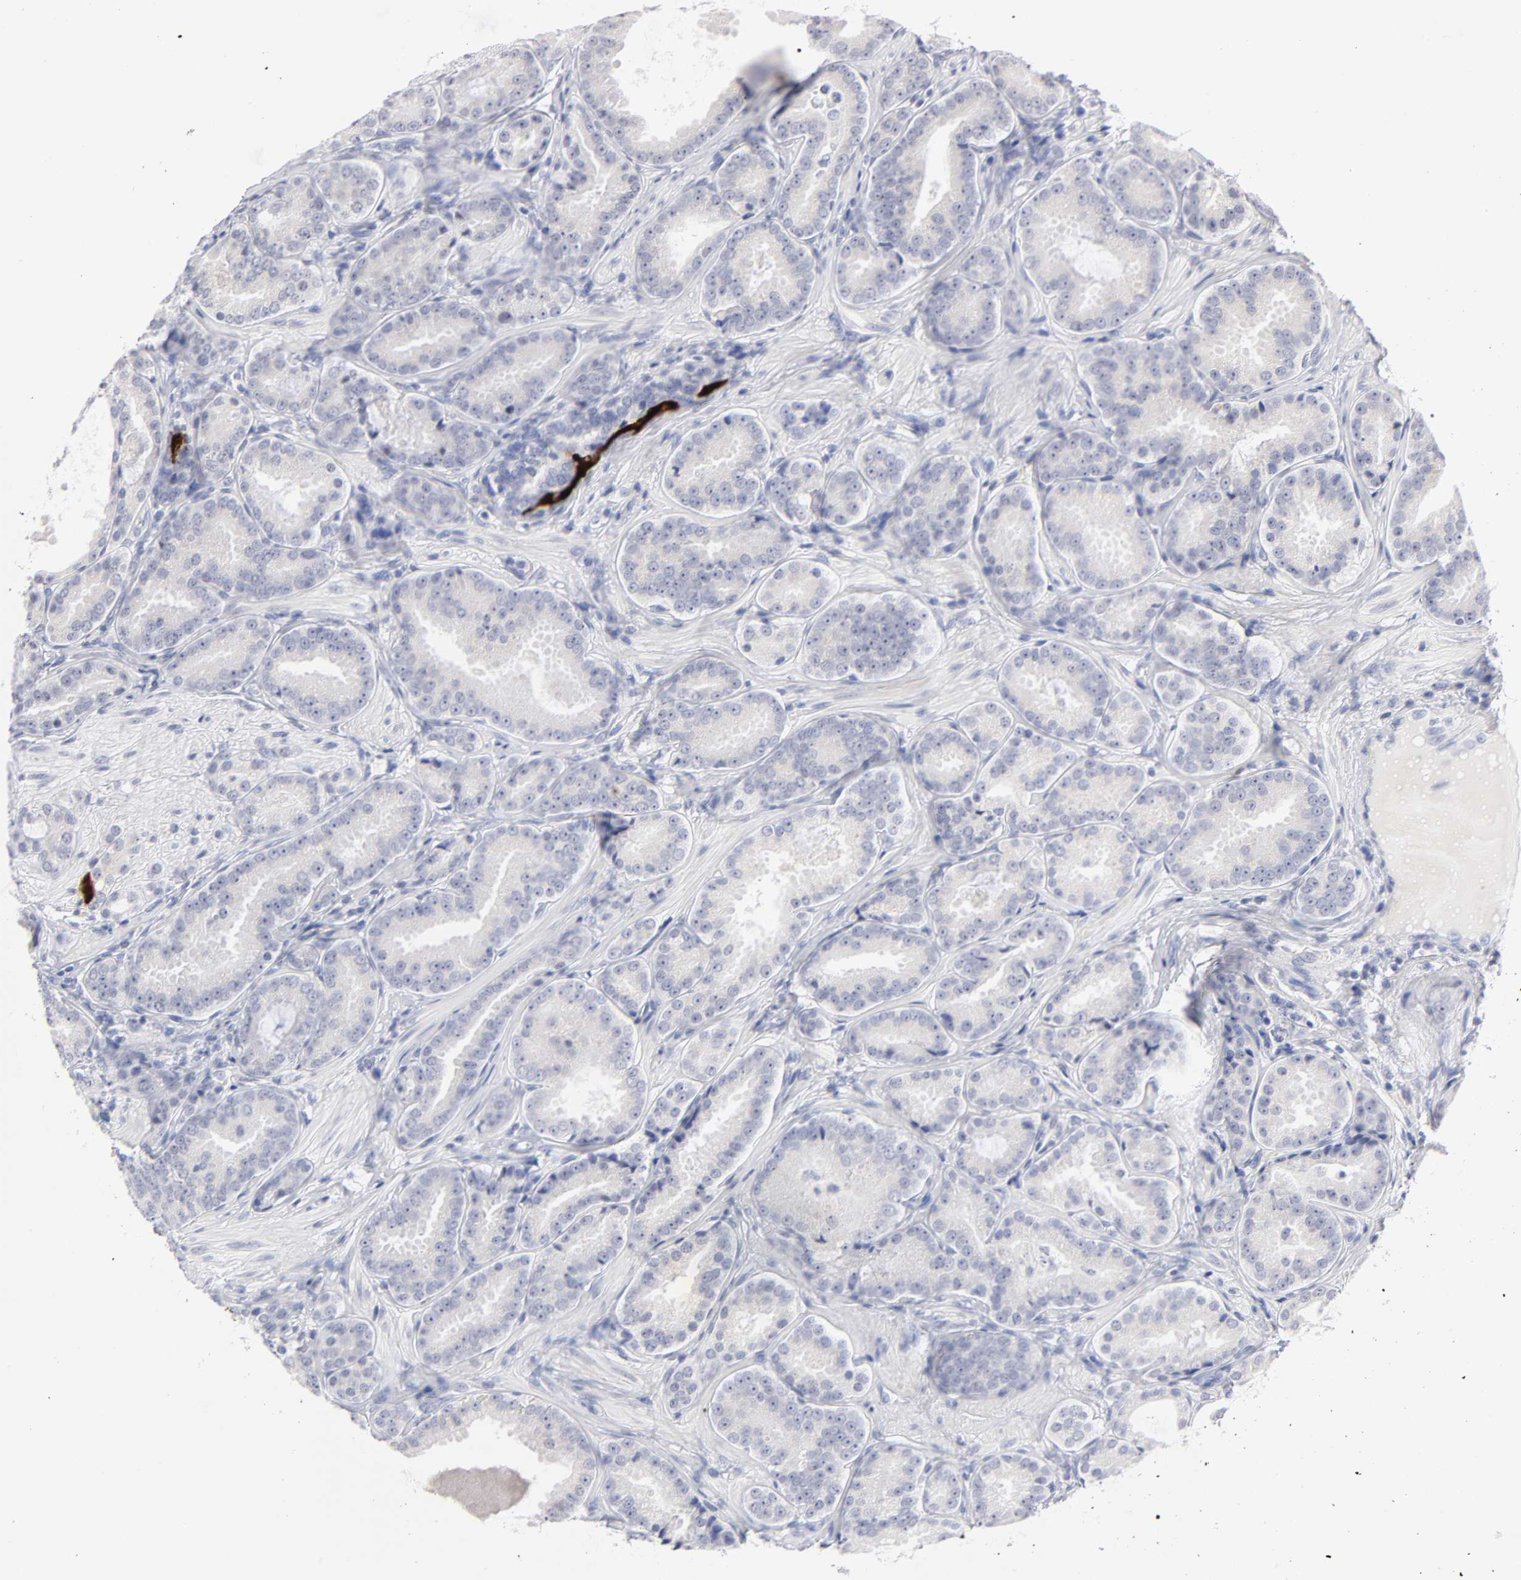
{"staining": {"intensity": "negative", "quantity": "none", "location": "none"}, "tissue": "prostate cancer", "cell_type": "Tumor cells", "image_type": "cancer", "snomed": [{"axis": "morphology", "description": "Adenocarcinoma, Low grade"}, {"axis": "topography", "description": "Prostate"}], "caption": "Immunohistochemistry photomicrograph of neoplastic tissue: low-grade adenocarcinoma (prostate) stained with DAB (3,3'-diaminobenzidine) demonstrates no significant protein expression in tumor cells.", "gene": "KHNYN", "patient": {"sex": "male", "age": 59}}